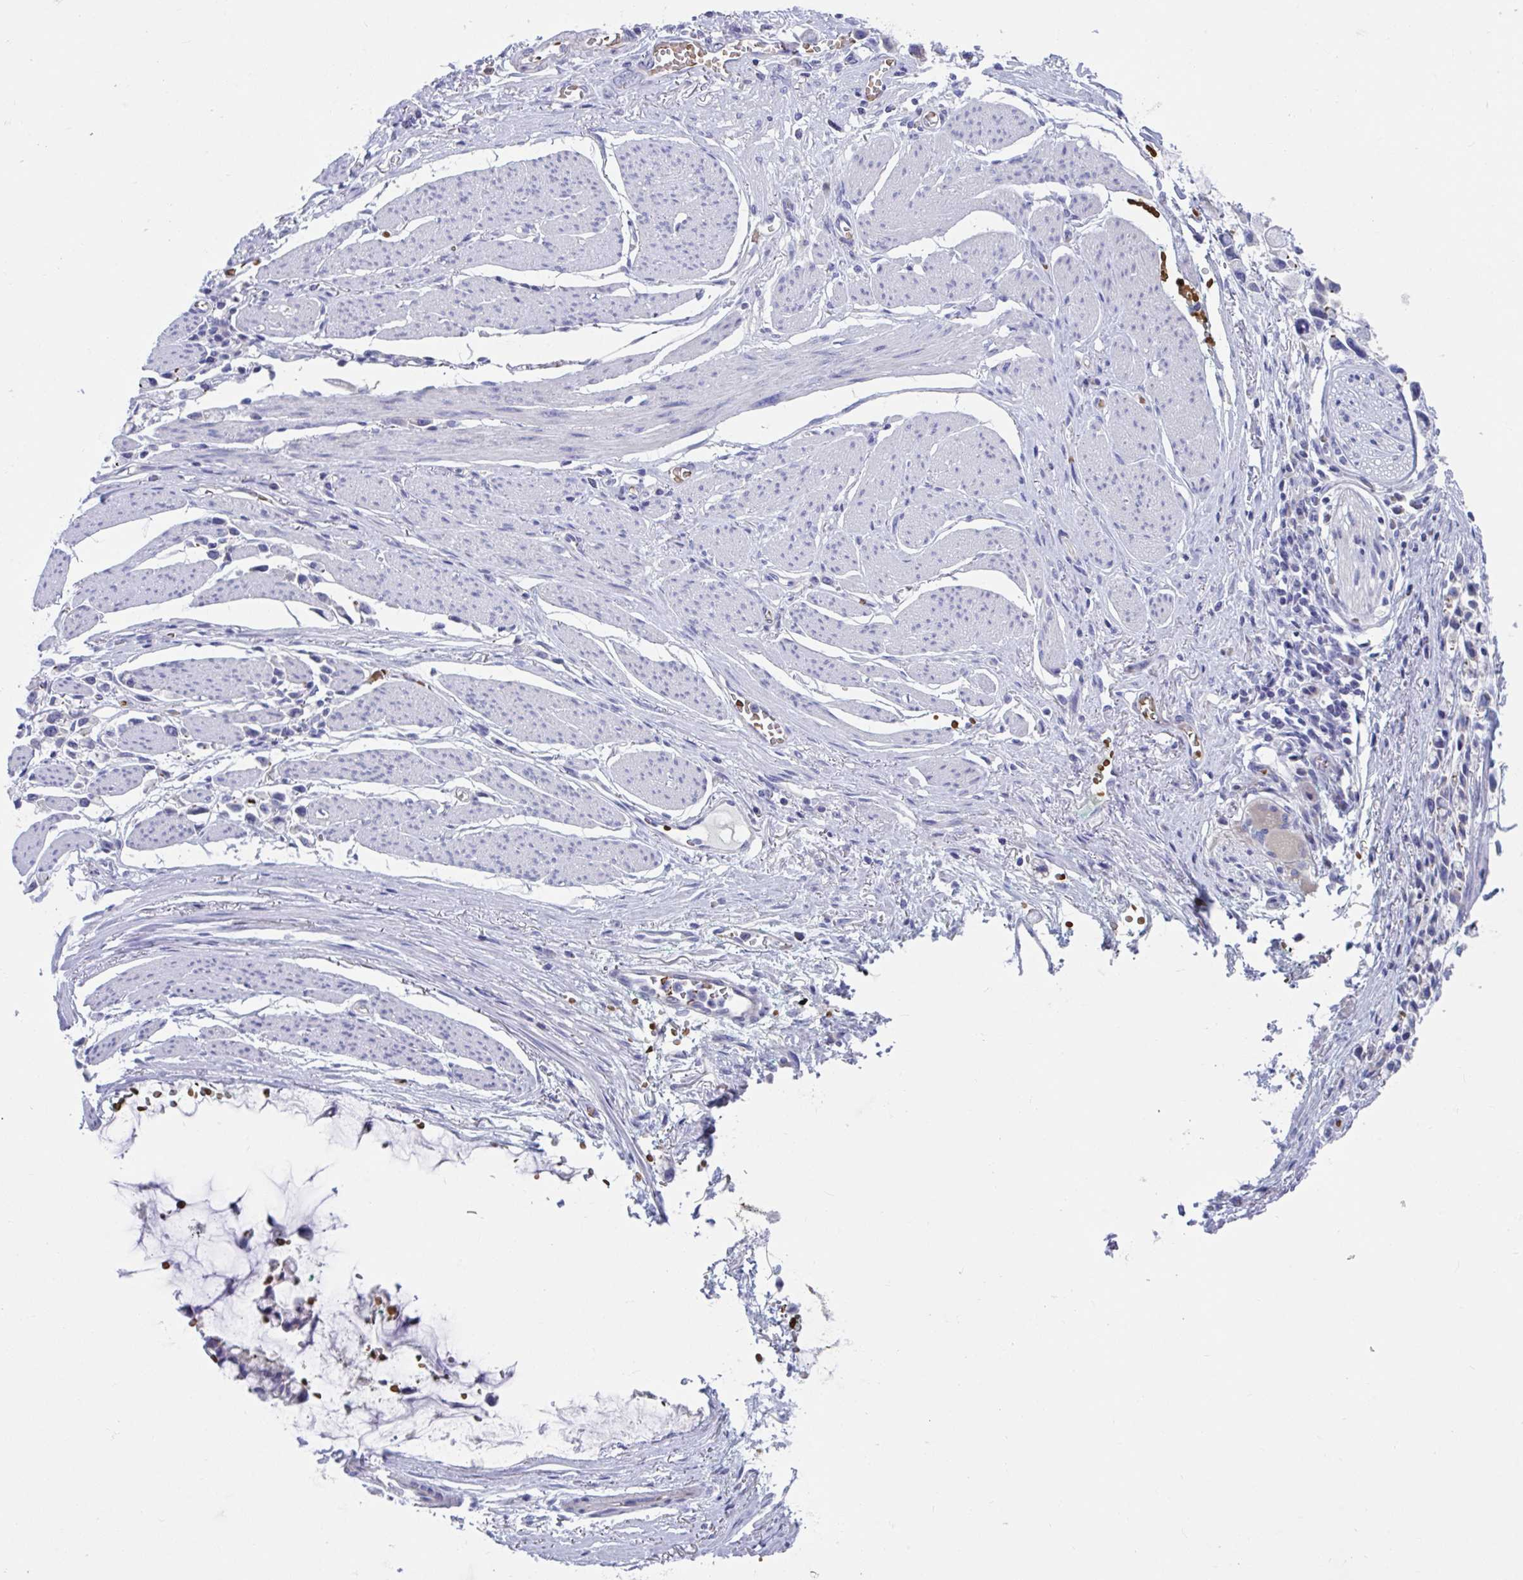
{"staining": {"intensity": "negative", "quantity": "none", "location": "none"}, "tissue": "stomach cancer", "cell_type": "Tumor cells", "image_type": "cancer", "snomed": [{"axis": "morphology", "description": "Adenocarcinoma, NOS"}, {"axis": "topography", "description": "Stomach"}], "caption": "Stomach cancer (adenocarcinoma) stained for a protein using immunohistochemistry demonstrates no positivity tumor cells.", "gene": "TTC30B", "patient": {"sex": "female", "age": 81}}